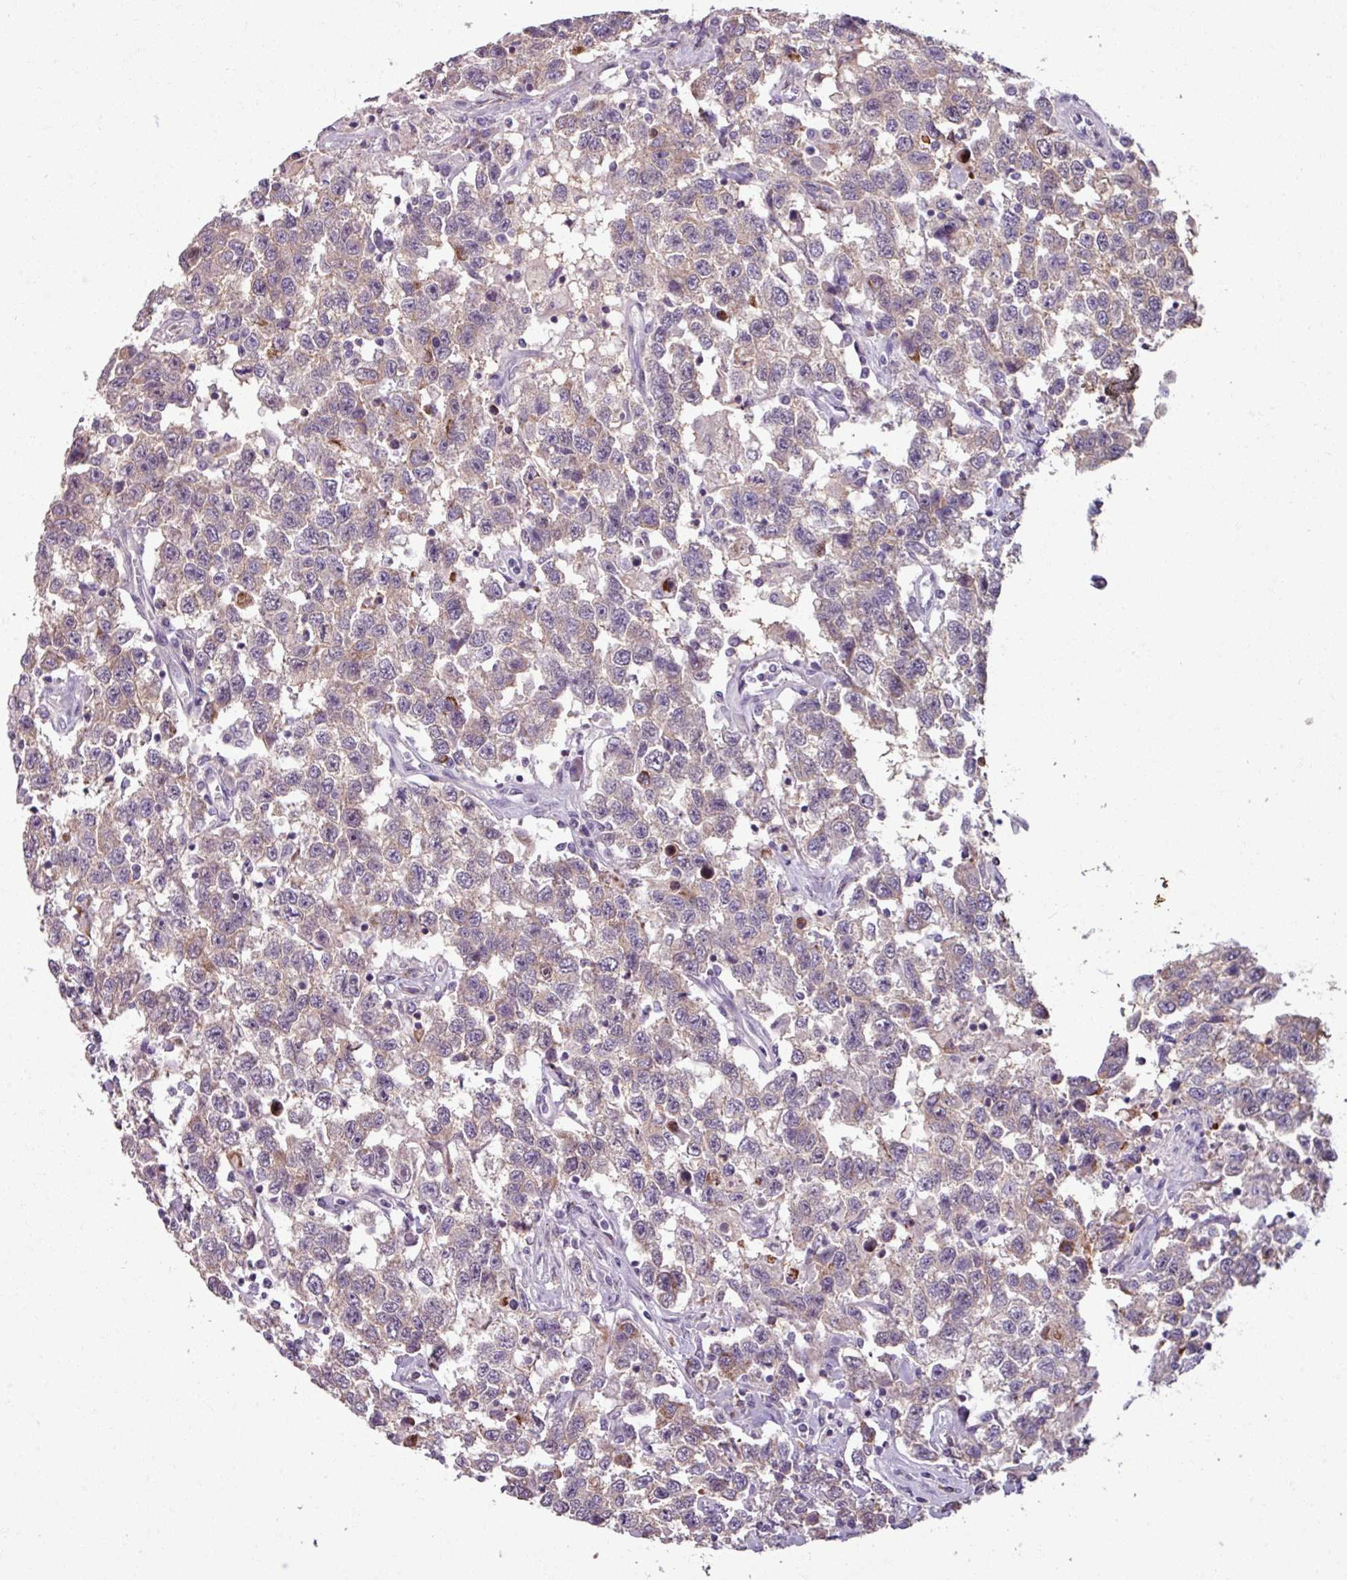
{"staining": {"intensity": "weak", "quantity": "<25%", "location": "cytoplasmic/membranous"}, "tissue": "testis cancer", "cell_type": "Tumor cells", "image_type": "cancer", "snomed": [{"axis": "morphology", "description": "Seminoma, NOS"}, {"axis": "topography", "description": "Testis"}], "caption": "High power microscopy micrograph of an immunohistochemistry image of seminoma (testis), revealing no significant positivity in tumor cells. Brightfield microscopy of immunohistochemistry stained with DAB (3,3'-diaminobenzidine) (brown) and hematoxylin (blue), captured at high magnification.", "gene": "PNMA6A", "patient": {"sex": "male", "age": 41}}